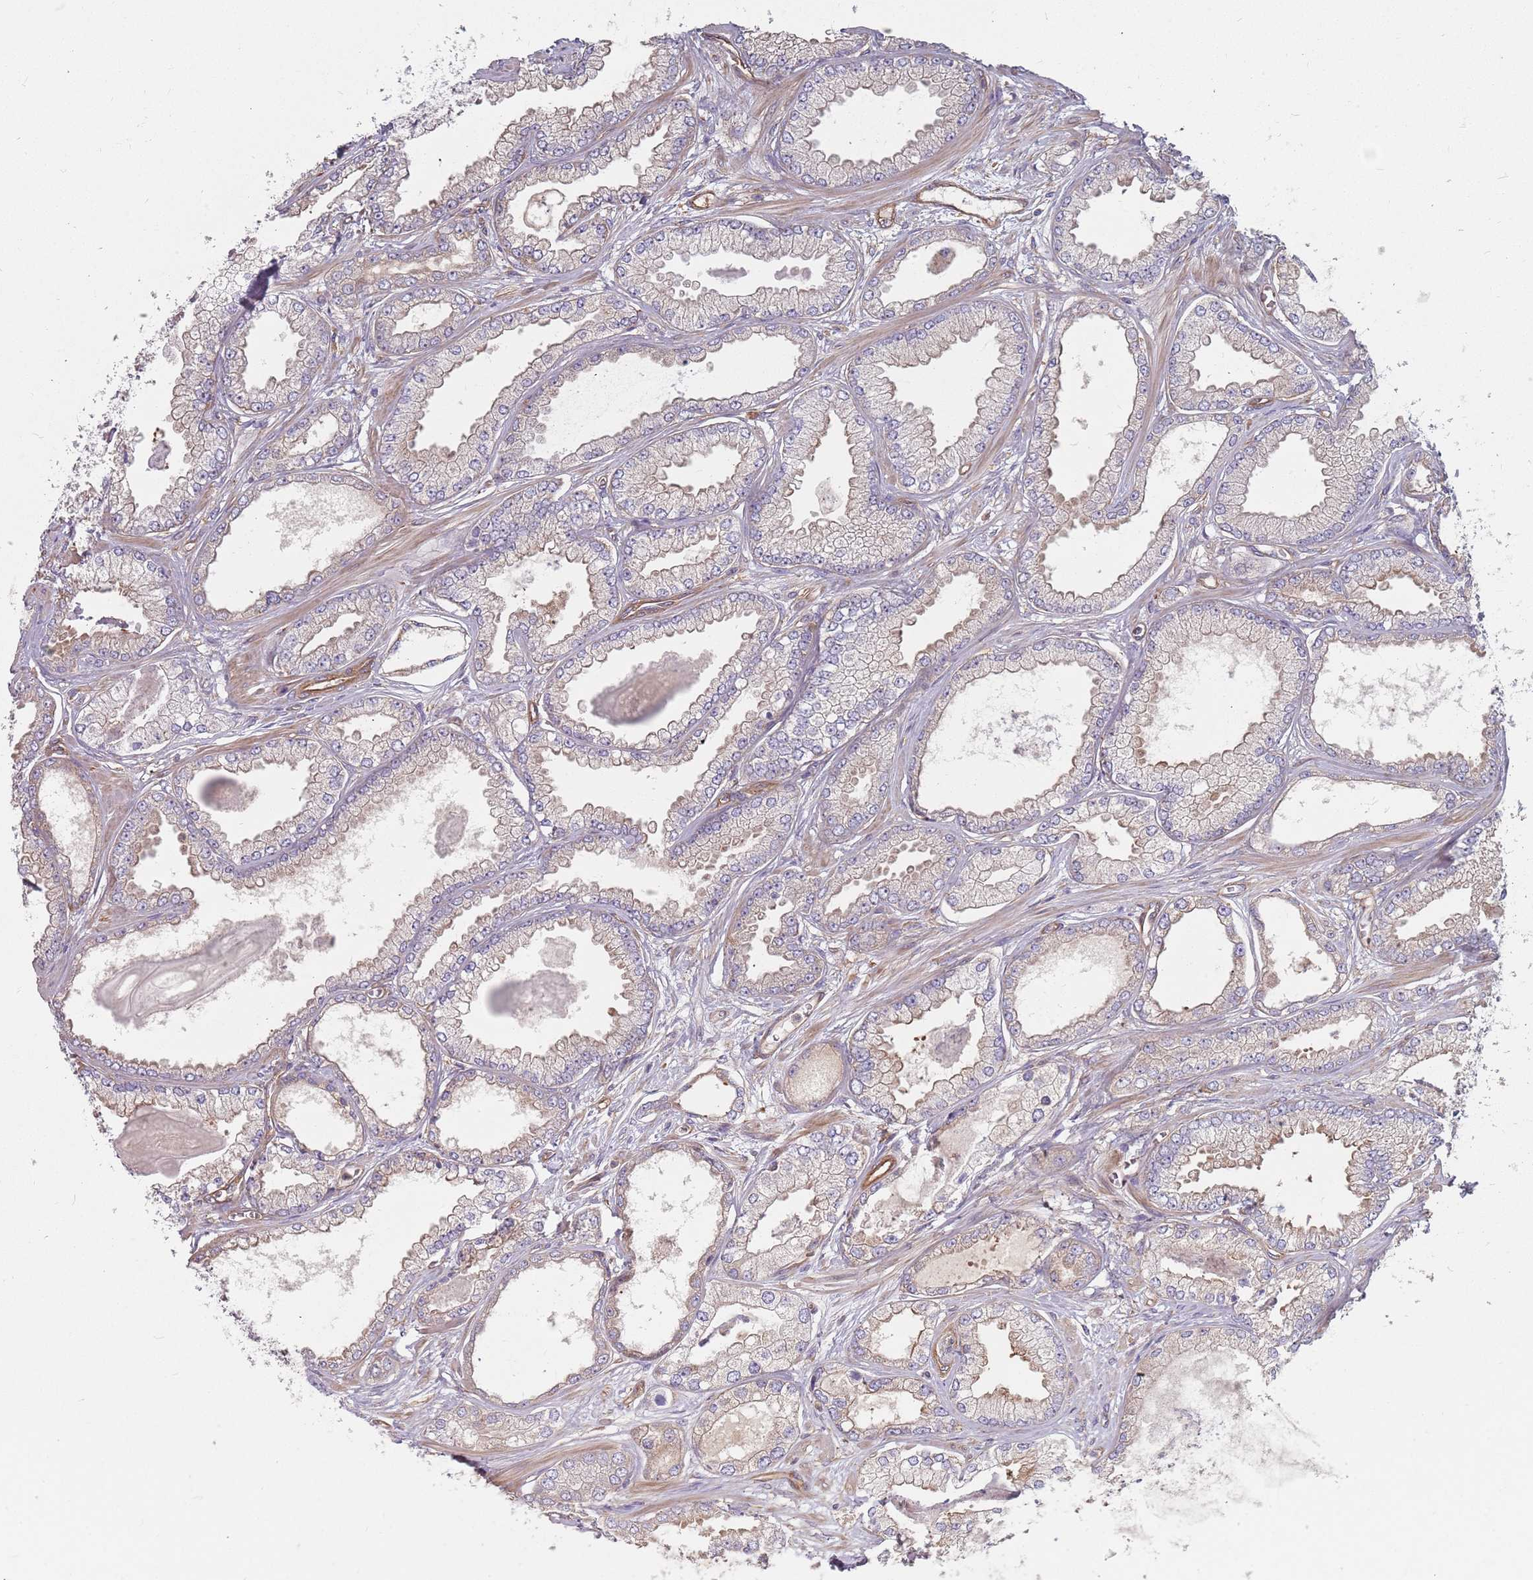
{"staining": {"intensity": "weak", "quantity": "25%-75%", "location": "cytoplasmic/membranous"}, "tissue": "prostate cancer", "cell_type": "Tumor cells", "image_type": "cancer", "snomed": [{"axis": "morphology", "description": "Adenocarcinoma, Low grade"}, {"axis": "topography", "description": "Prostate"}], "caption": "Tumor cells show weak cytoplasmic/membranous positivity in approximately 25%-75% of cells in adenocarcinoma (low-grade) (prostate).", "gene": "SPDL1", "patient": {"sex": "male", "age": 64}}